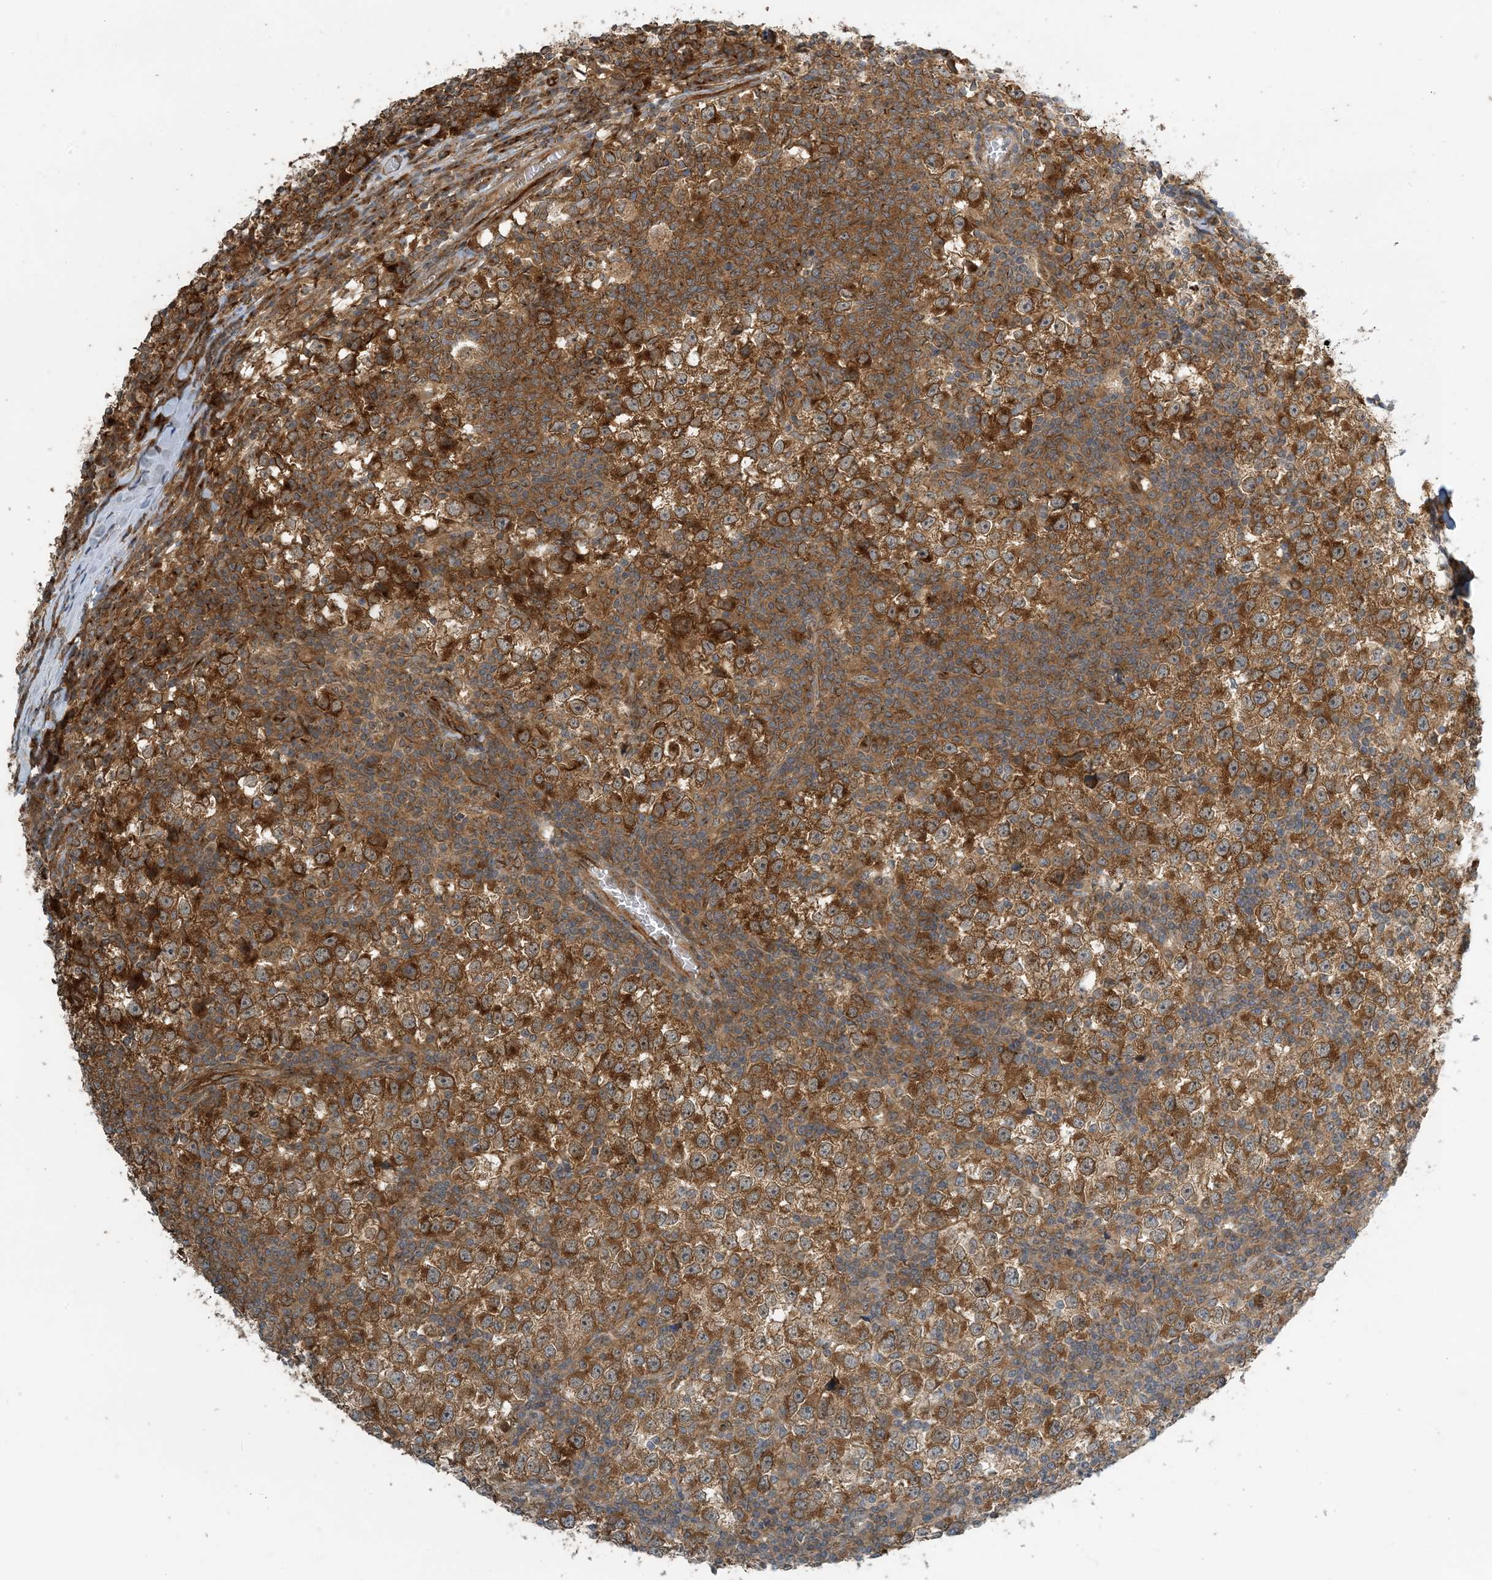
{"staining": {"intensity": "moderate", "quantity": ">75%", "location": "cytoplasmic/membranous"}, "tissue": "testis cancer", "cell_type": "Tumor cells", "image_type": "cancer", "snomed": [{"axis": "morphology", "description": "Seminoma, NOS"}, {"axis": "topography", "description": "Testis"}], "caption": "Tumor cells exhibit medium levels of moderate cytoplasmic/membranous positivity in approximately >75% of cells in human testis cancer (seminoma).", "gene": "ZBTB3", "patient": {"sex": "male", "age": 65}}